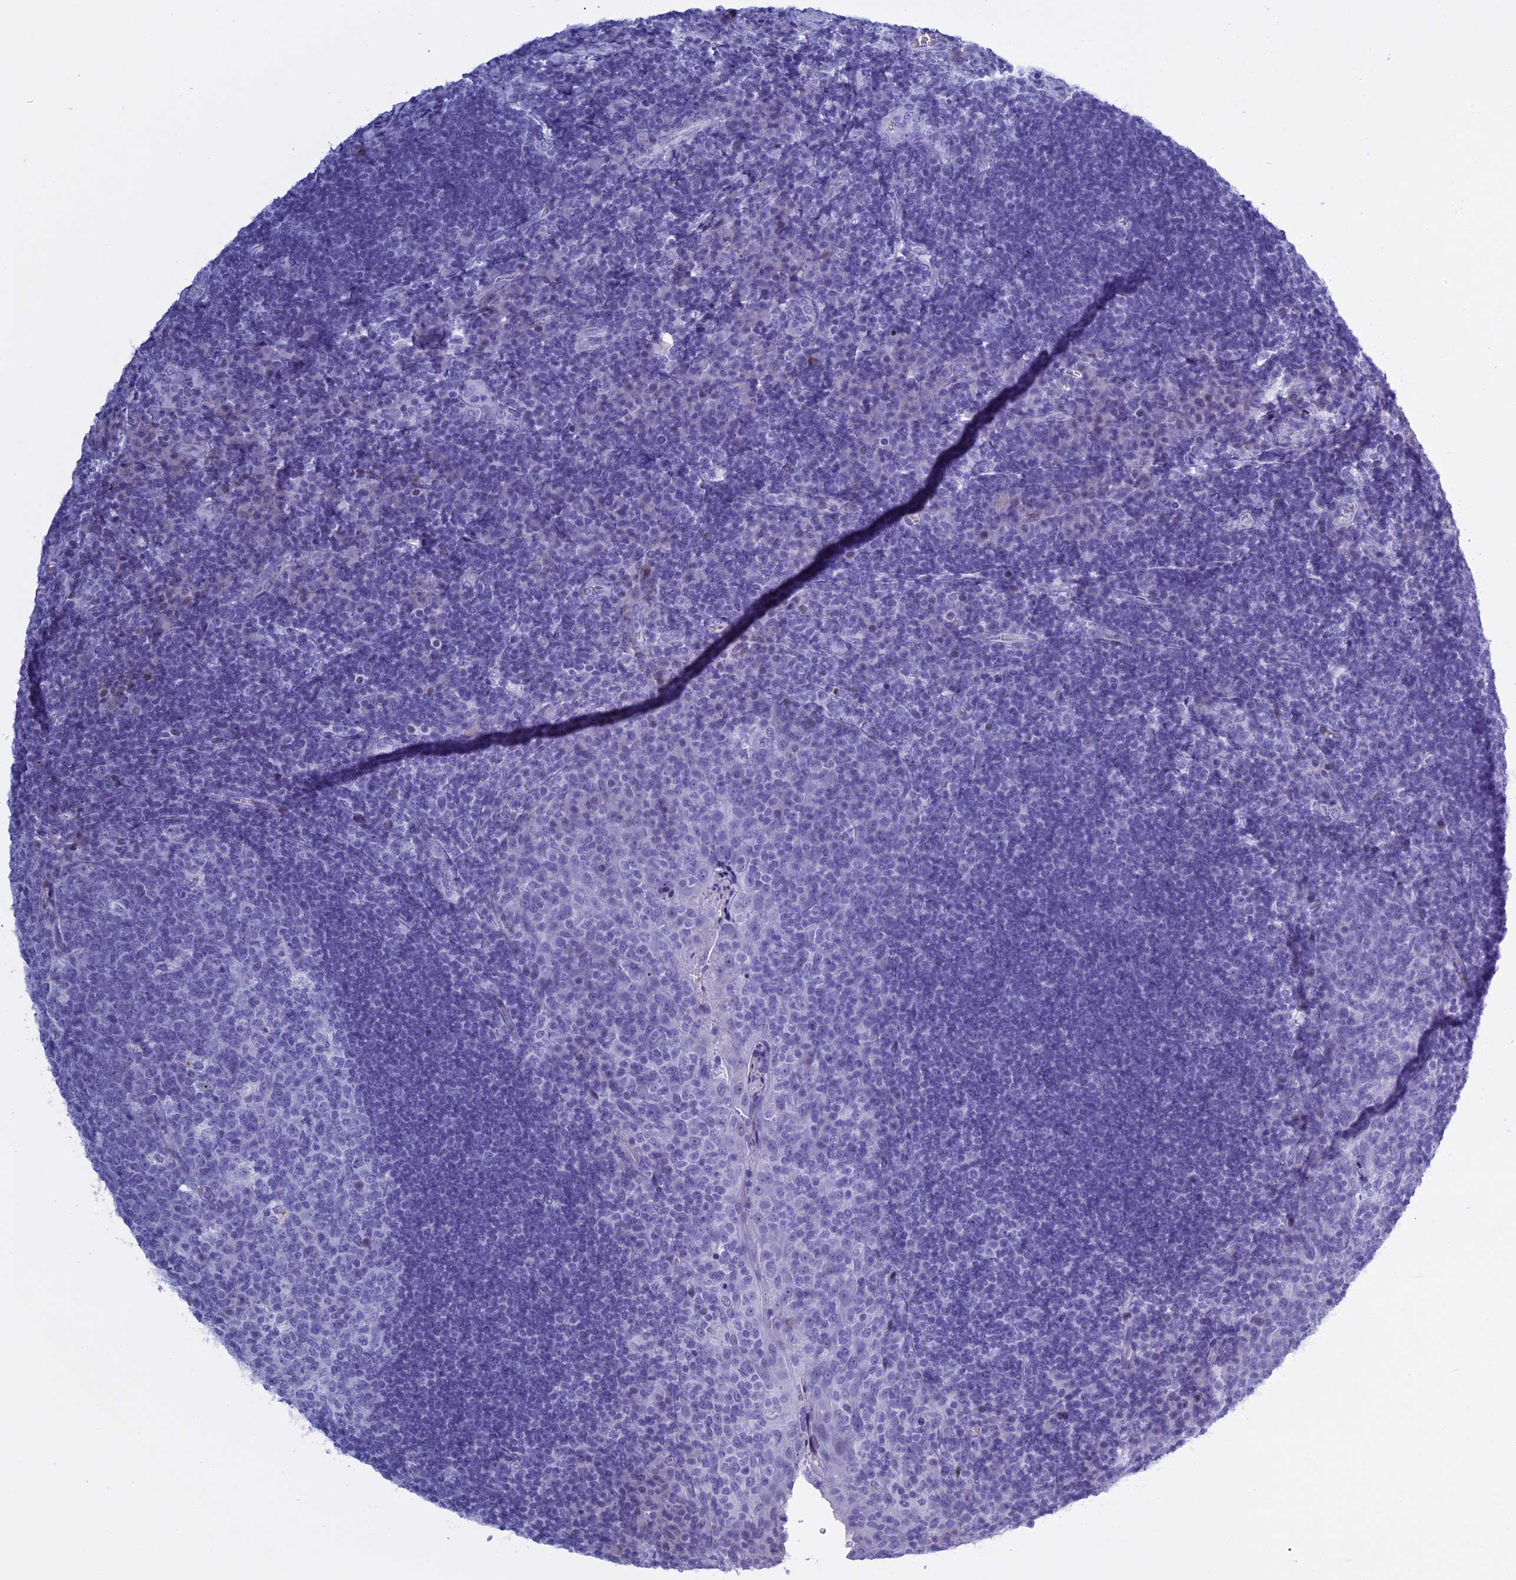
{"staining": {"intensity": "negative", "quantity": "none", "location": "none"}, "tissue": "tonsil", "cell_type": "Germinal center cells", "image_type": "normal", "snomed": [{"axis": "morphology", "description": "Normal tissue, NOS"}, {"axis": "topography", "description": "Tonsil"}], "caption": "Immunohistochemical staining of benign tonsil shows no significant expression in germinal center cells.", "gene": "KCTD21", "patient": {"sex": "male", "age": 17}}